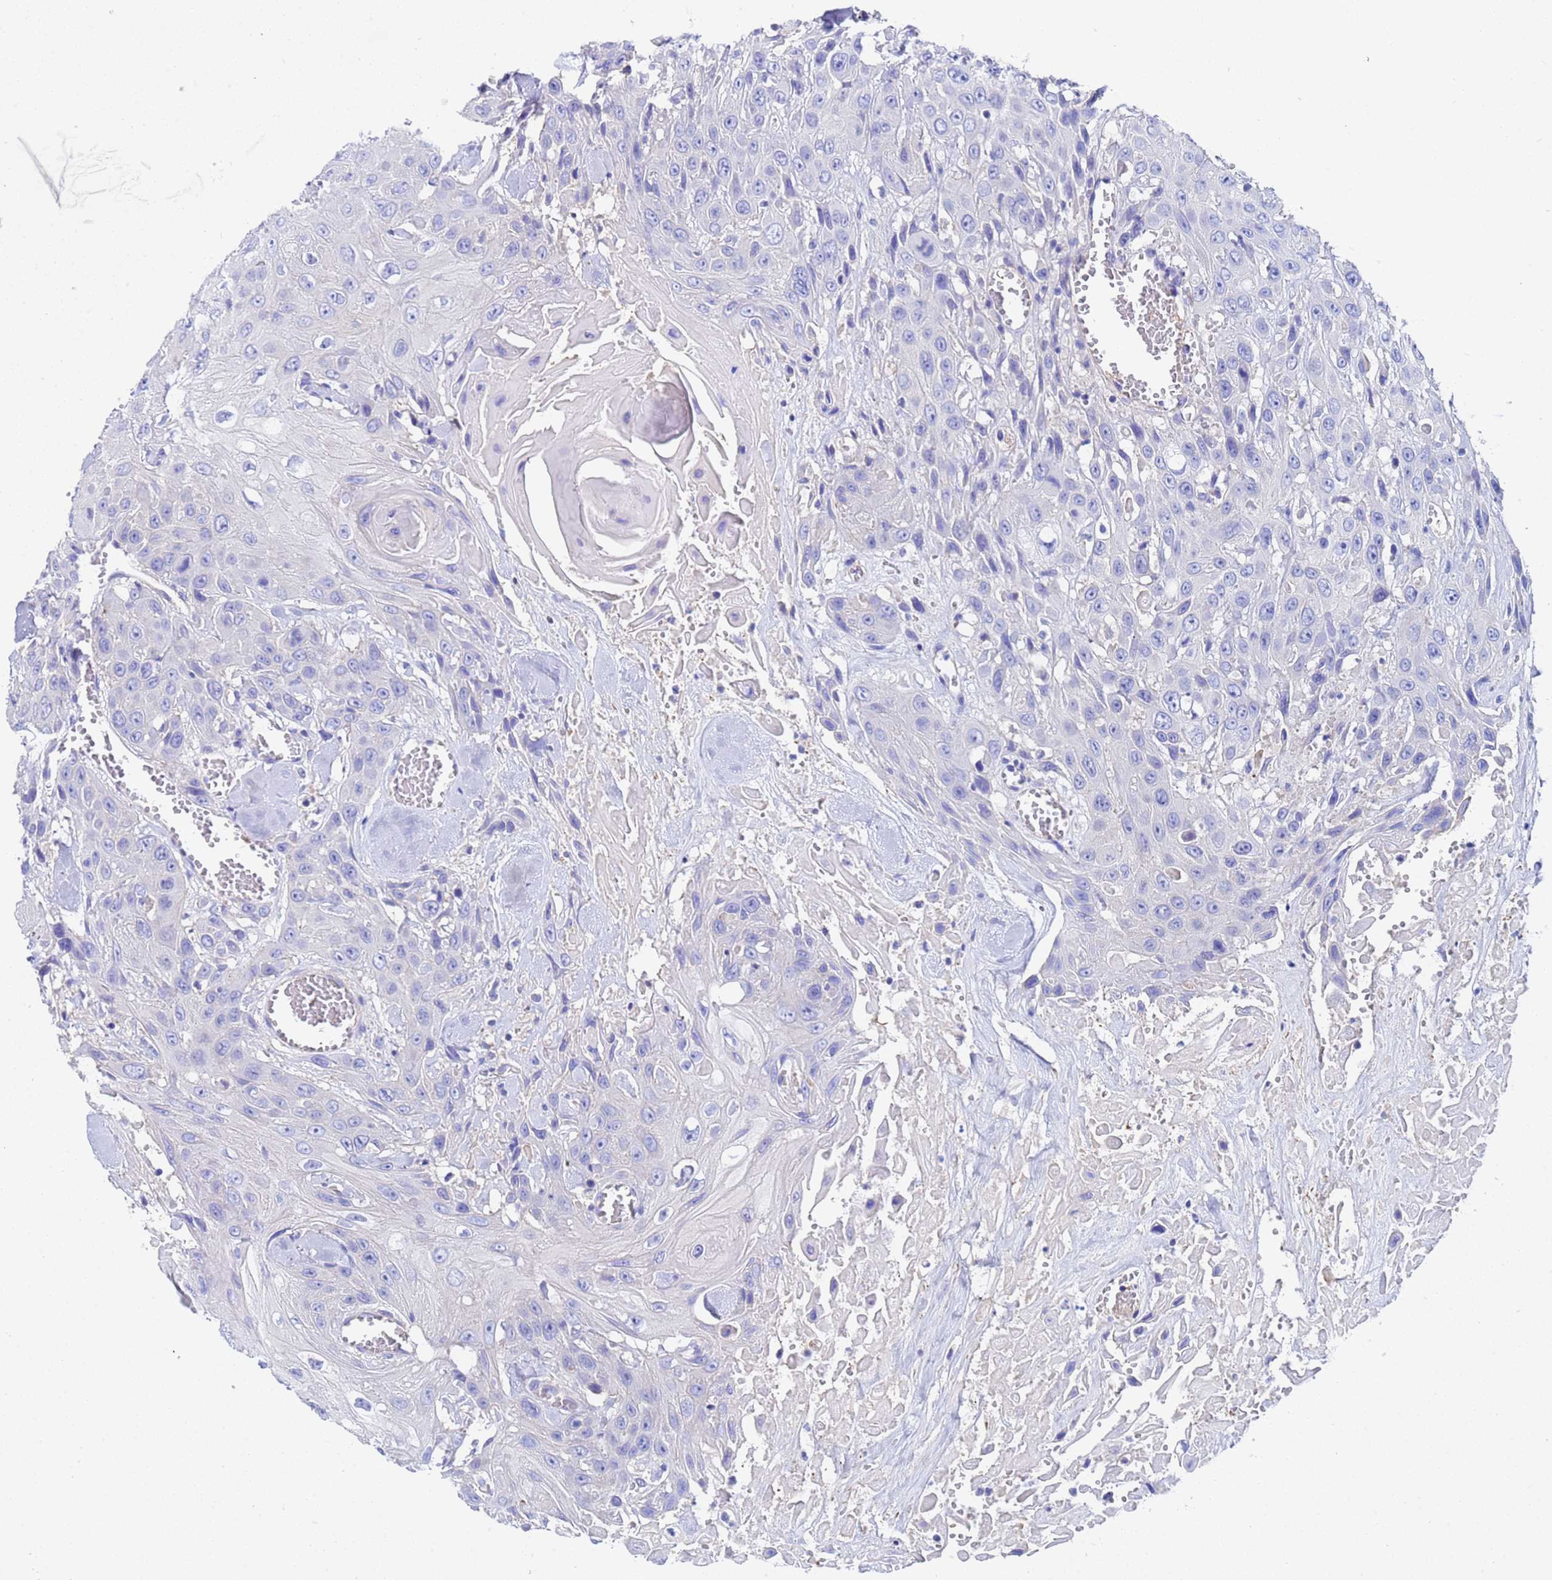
{"staining": {"intensity": "negative", "quantity": "none", "location": "none"}, "tissue": "head and neck cancer", "cell_type": "Tumor cells", "image_type": "cancer", "snomed": [{"axis": "morphology", "description": "Squamous cell carcinoma, NOS"}, {"axis": "topography", "description": "Head-Neck"}], "caption": "Immunohistochemistry of head and neck cancer (squamous cell carcinoma) shows no positivity in tumor cells.", "gene": "CST4", "patient": {"sex": "male", "age": 81}}